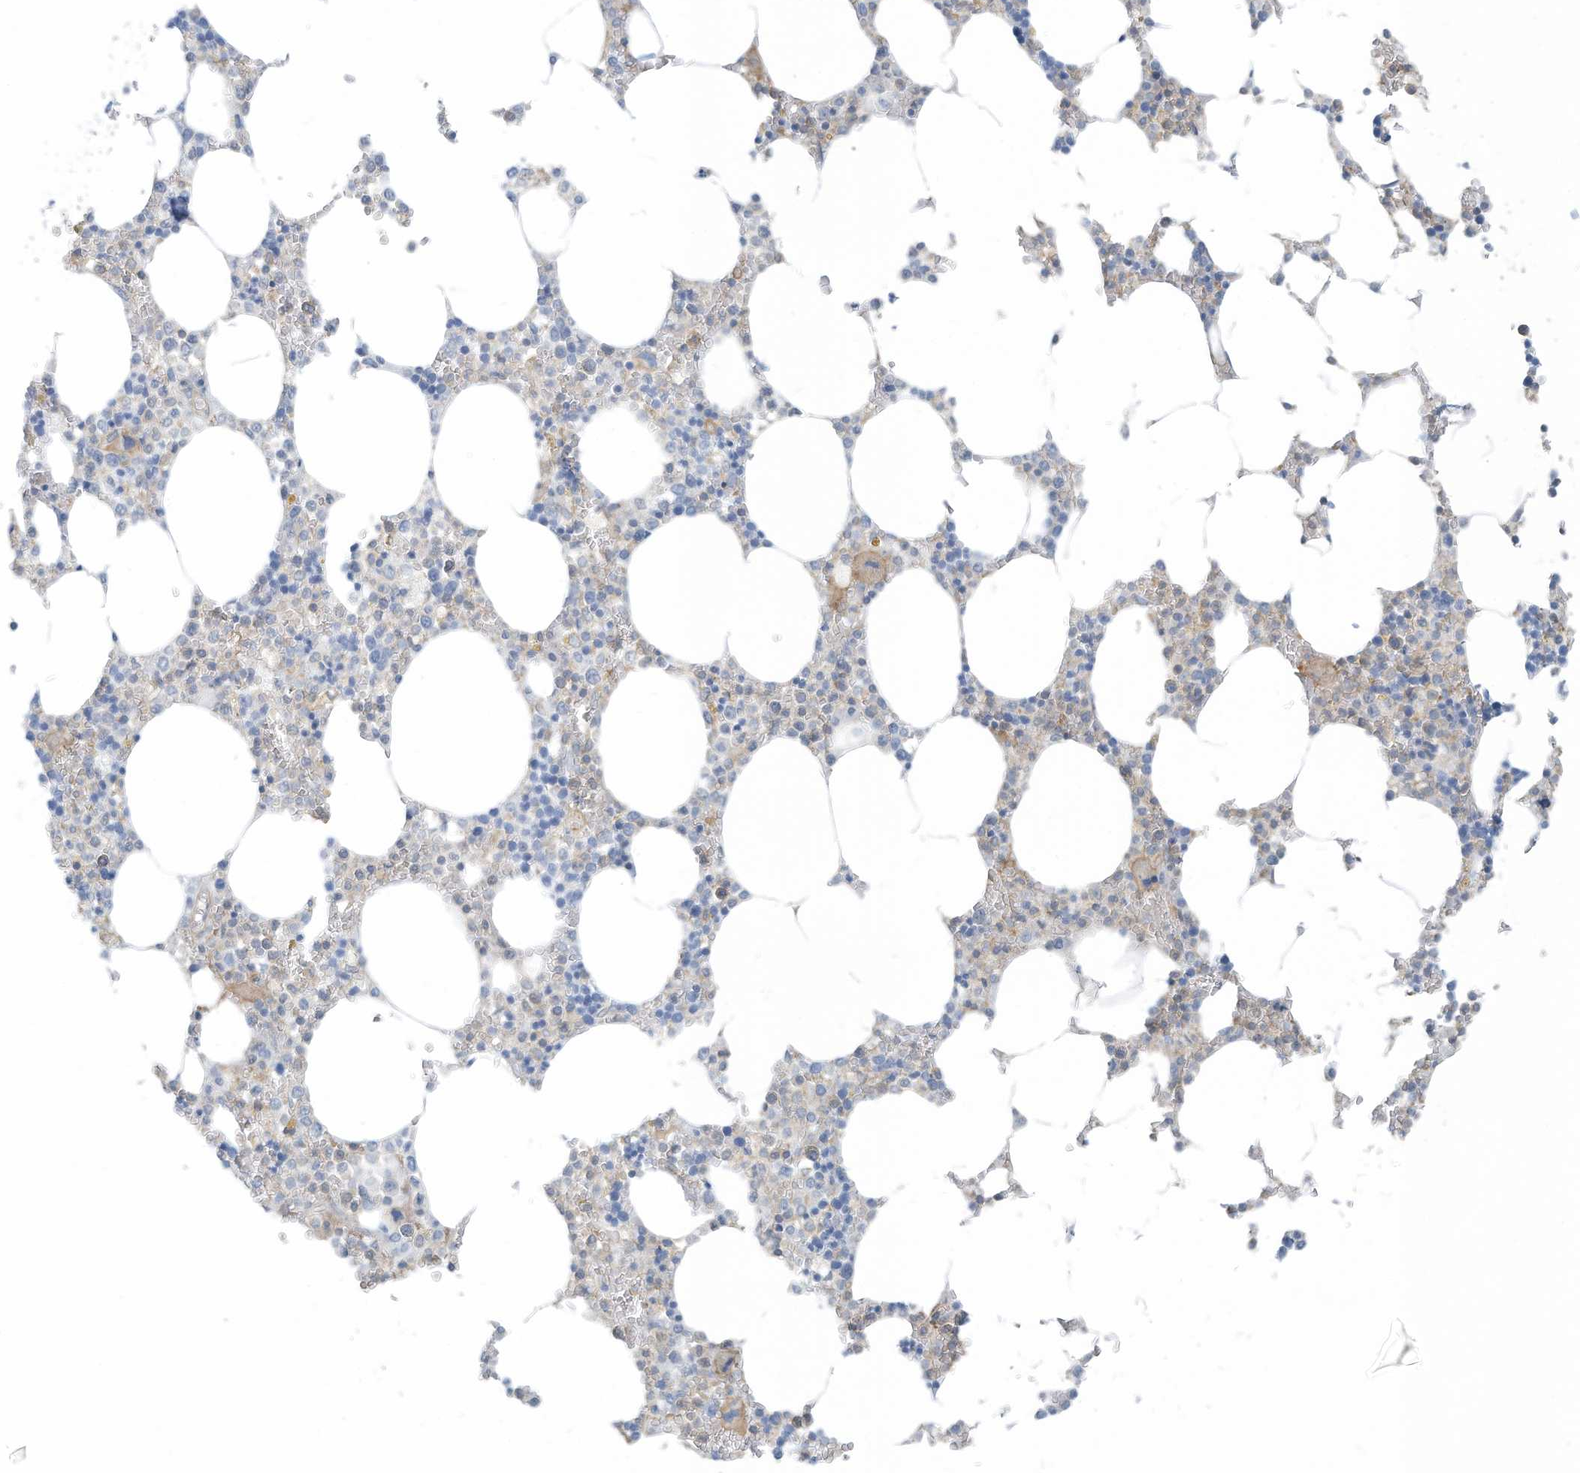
{"staining": {"intensity": "weak", "quantity": "<25%", "location": "cytoplasmic/membranous"}, "tissue": "bone marrow", "cell_type": "Hematopoietic cells", "image_type": "normal", "snomed": [{"axis": "morphology", "description": "Normal tissue, NOS"}, {"axis": "topography", "description": "Bone marrow"}], "caption": "IHC micrograph of normal bone marrow stained for a protein (brown), which displays no expression in hematopoietic cells.", "gene": "ZNF846", "patient": {"sex": "male", "age": 70}}